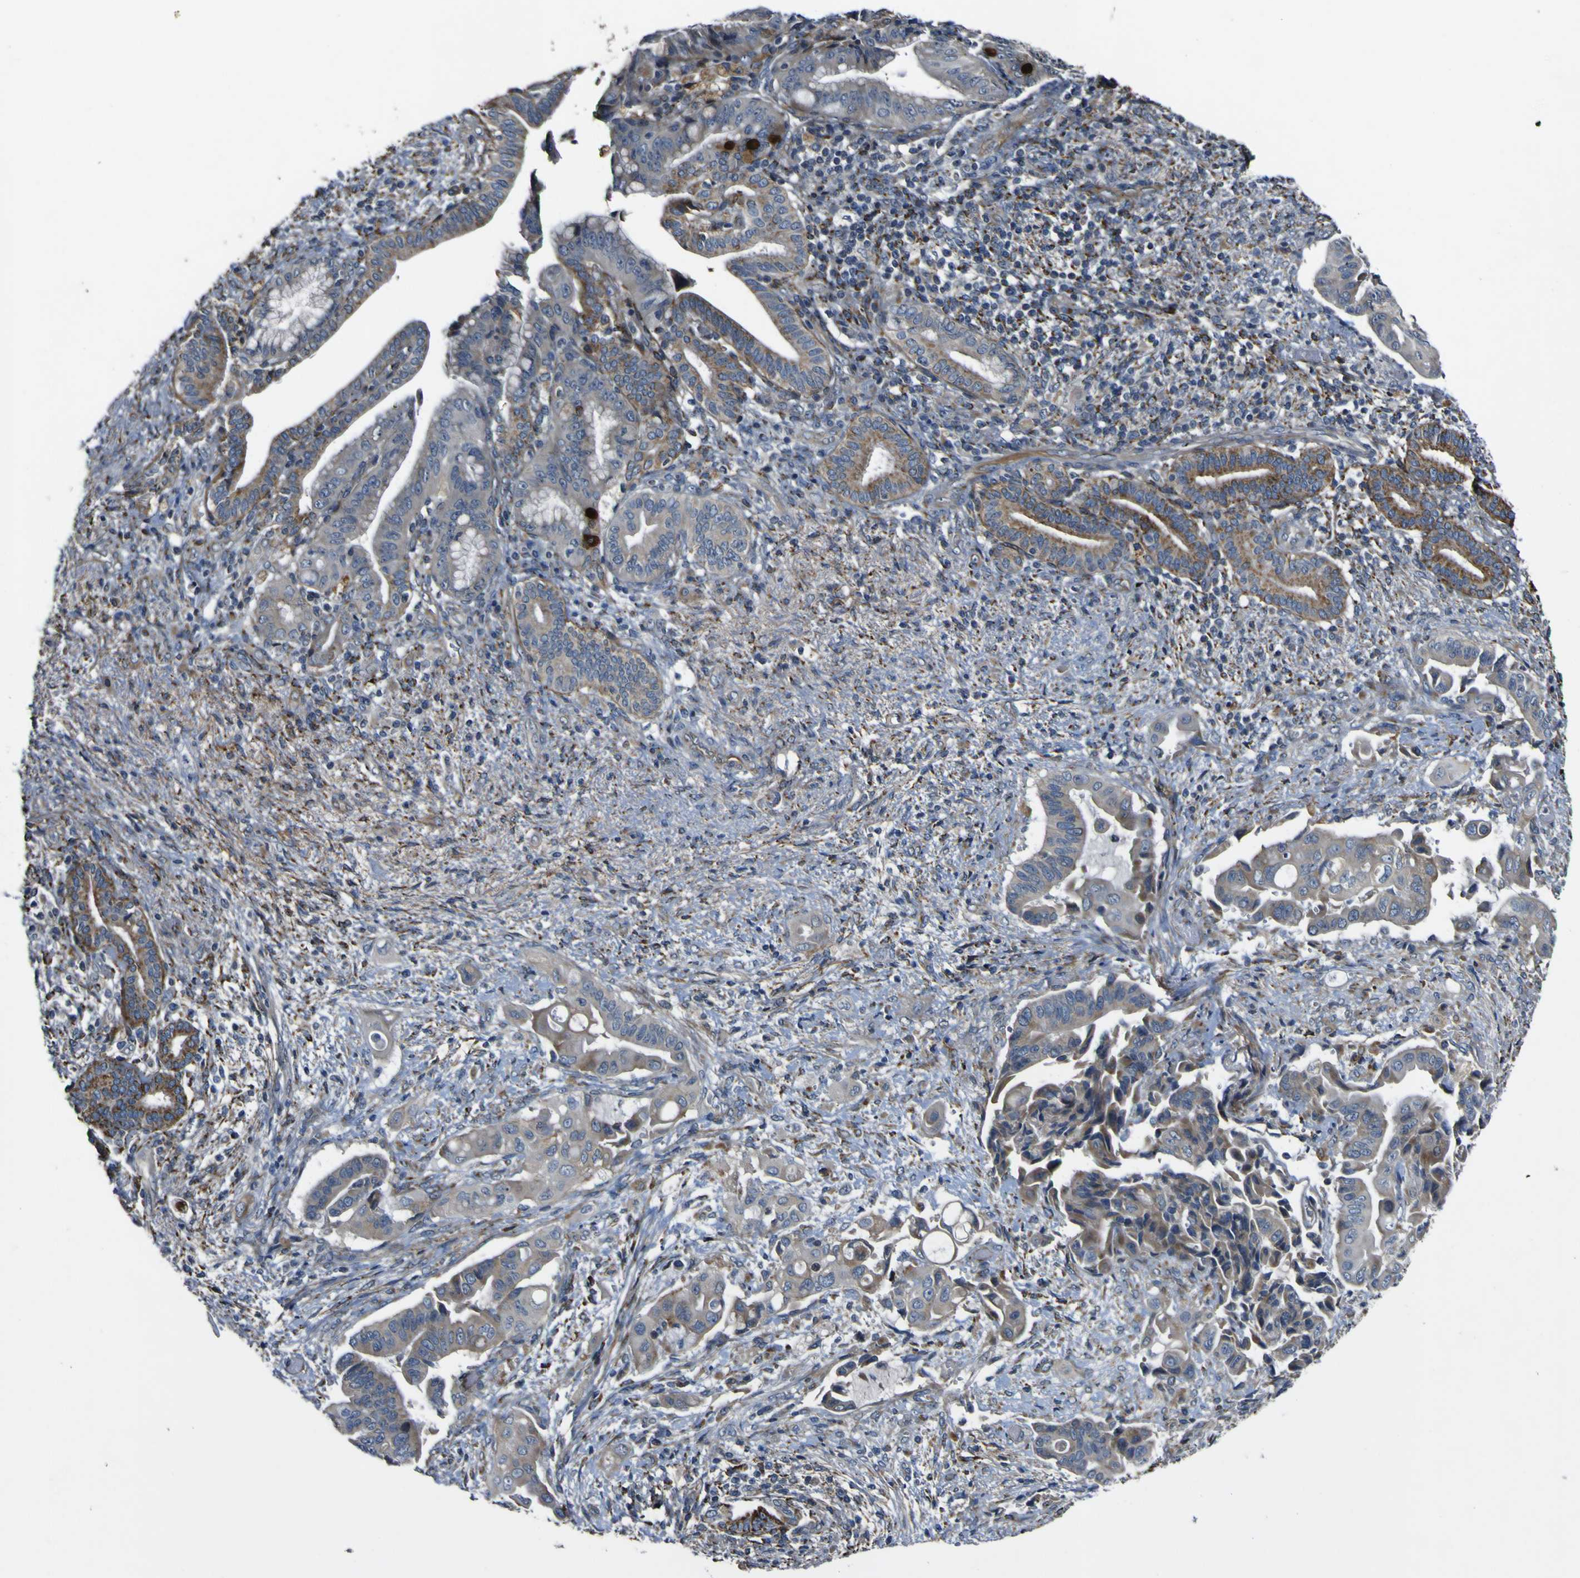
{"staining": {"intensity": "moderate", "quantity": "25%-75%", "location": "cytoplasmic/membranous"}, "tissue": "liver cancer", "cell_type": "Tumor cells", "image_type": "cancer", "snomed": [{"axis": "morphology", "description": "Cholangiocarcinoma"}, {"axis": "topography", "description": "Liver"}], "caption": "Moderate cytoplasmic/membranous staining is seen in approximately 25%-75% of tumor cells in cholangiocarcinoma (liver).", "gene": "GPLD1", "patient": {"sex": "female", "age": 61}}